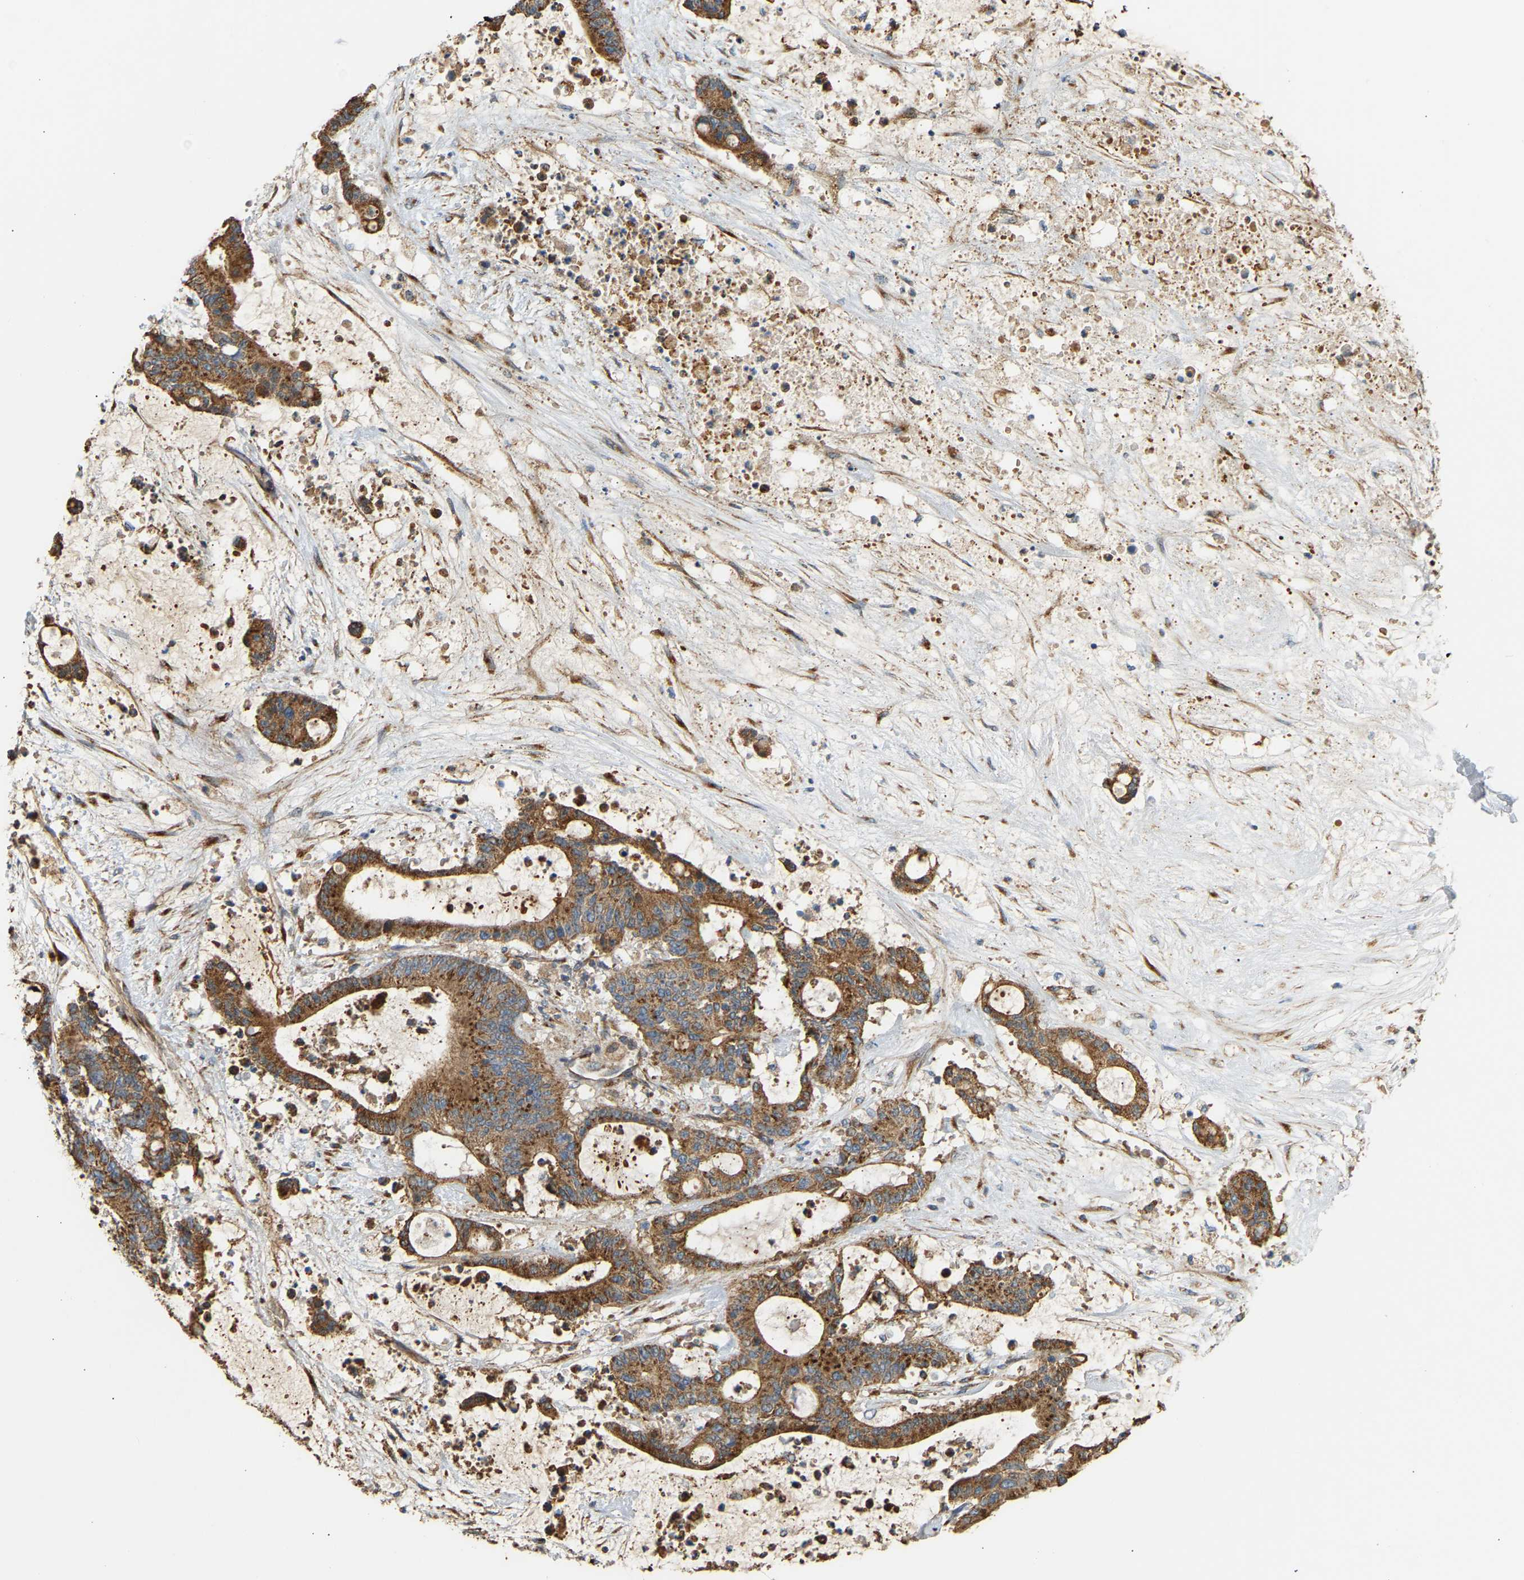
{"staining": {"intensity": "strong", "quantity": ">75%", "location": "cytoplasmic/membranous"}, "tissue": "liver cancer", "cell_type": "Tumor cells", "image_type": "cancer", "snomed": [{"axis": "morphology", "description": "Normal tissue, NOS"}, {"axis": "morphology", "description": "Cholangiocarcinoma"}, {"axis": "topography", "description": "Liver"}, {"axis": "topography", "description": "Peripheral nerve tissue"}], "caption": "This photomicrograph exhibits immunohistochemistry staining of liver cancer, with high strong cytoplasmic/membranous staining in about >75% of tumor cells.", "gene": "YIPF2", "patient": {"sex": "female", "age": 73}}